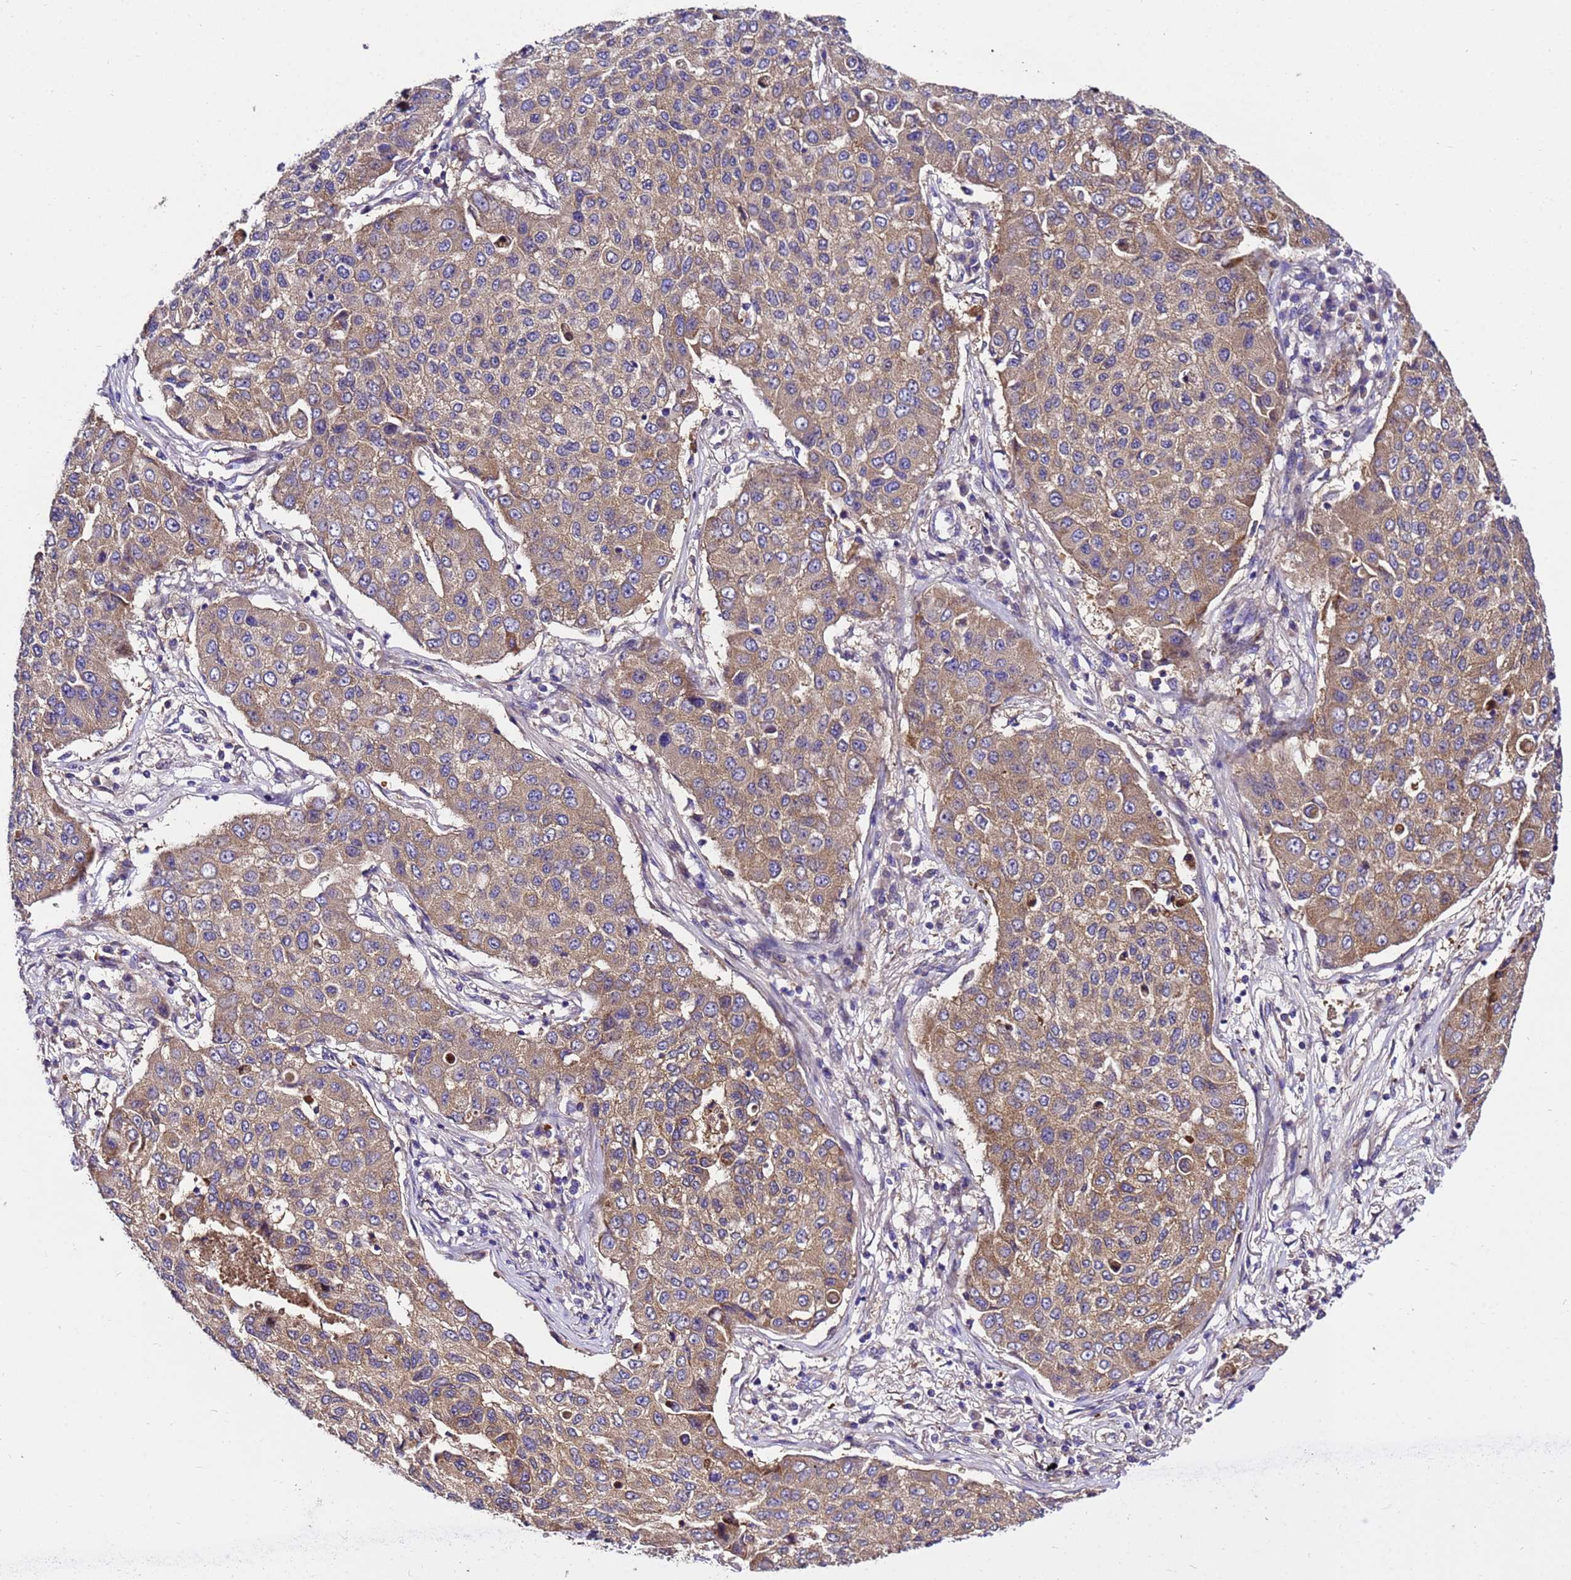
{"staining": {"intensity": "moderate", "quantity": ">75%", "location": "cytoplasmic/membranous"}, "tissue": "lung cancer", "cell_type": "Tumor cells", "image_type": "cancer", "snomed": [{"axis": "morphology", "description": "Squamous cell carcinoma, NOS"}, {"axis": "topography", "description": "Lung"}], "caption": "Immunohistochemical staining of human squamous cell carcinoma (lung) demonstrates moderate cytoplasmic/membranous protein positivity in approximately >75% of tumor cells. The staining is performed using DAB (3,3'-diaminobenzidine) brown chromogen to label protein expression. The nuclei are counter-stained blue using hematoxylin.", "gene": "ZNF417", "patient": {"sex": "male", "age": 74}}